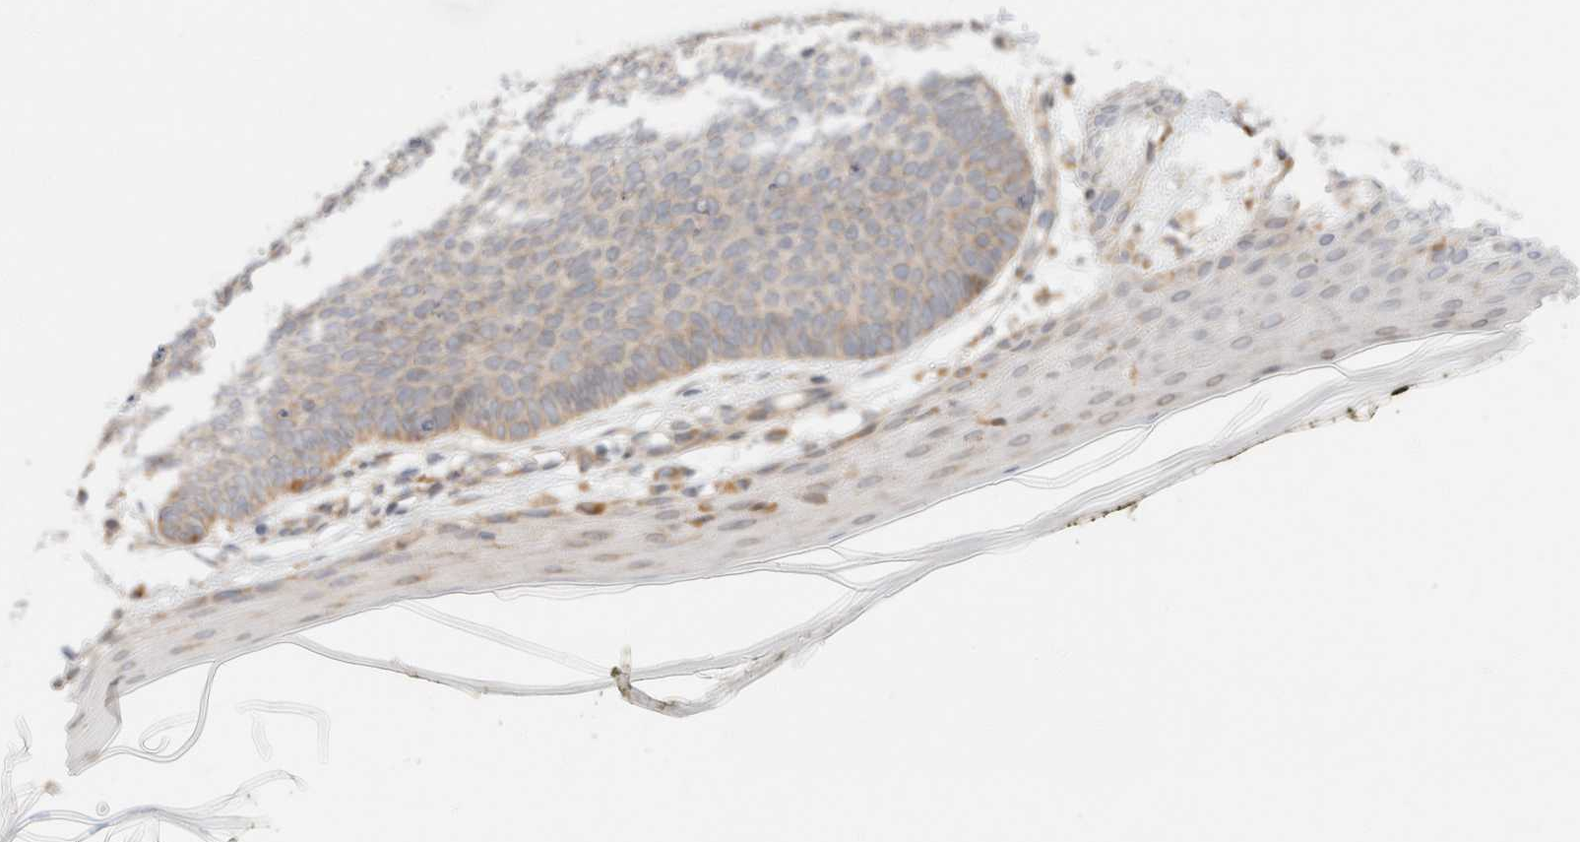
{"staining": {"intensity": "weak", "quantity": "<25%", "location": "cytoplasmic/membranous"}, "tissue": "skin cancer", "cell_type": "Tumor cells", "image_type": "cancer", "snomed": [{"axis": "morphology", "description": "Normal tissue, NOS"}, {"axis": "morphology", "description": "Basal cell carcinoma"}, {"axis": "topography", "description": "Skin"}], "caption": "A high-resolution photomicrograph shows immunohistochemistry (IHC) staining of skin cancer, which demonstrates no significant positivity in tumor cells. Brightfield microscopy of immunohistochemistry stained with DAB (3,3'-diaminobenzidine) (brown) and hematoxylin (blue), captured at high magnification.", "gene": "TACC1", "patient": {"sex": "male", "age": 50}}